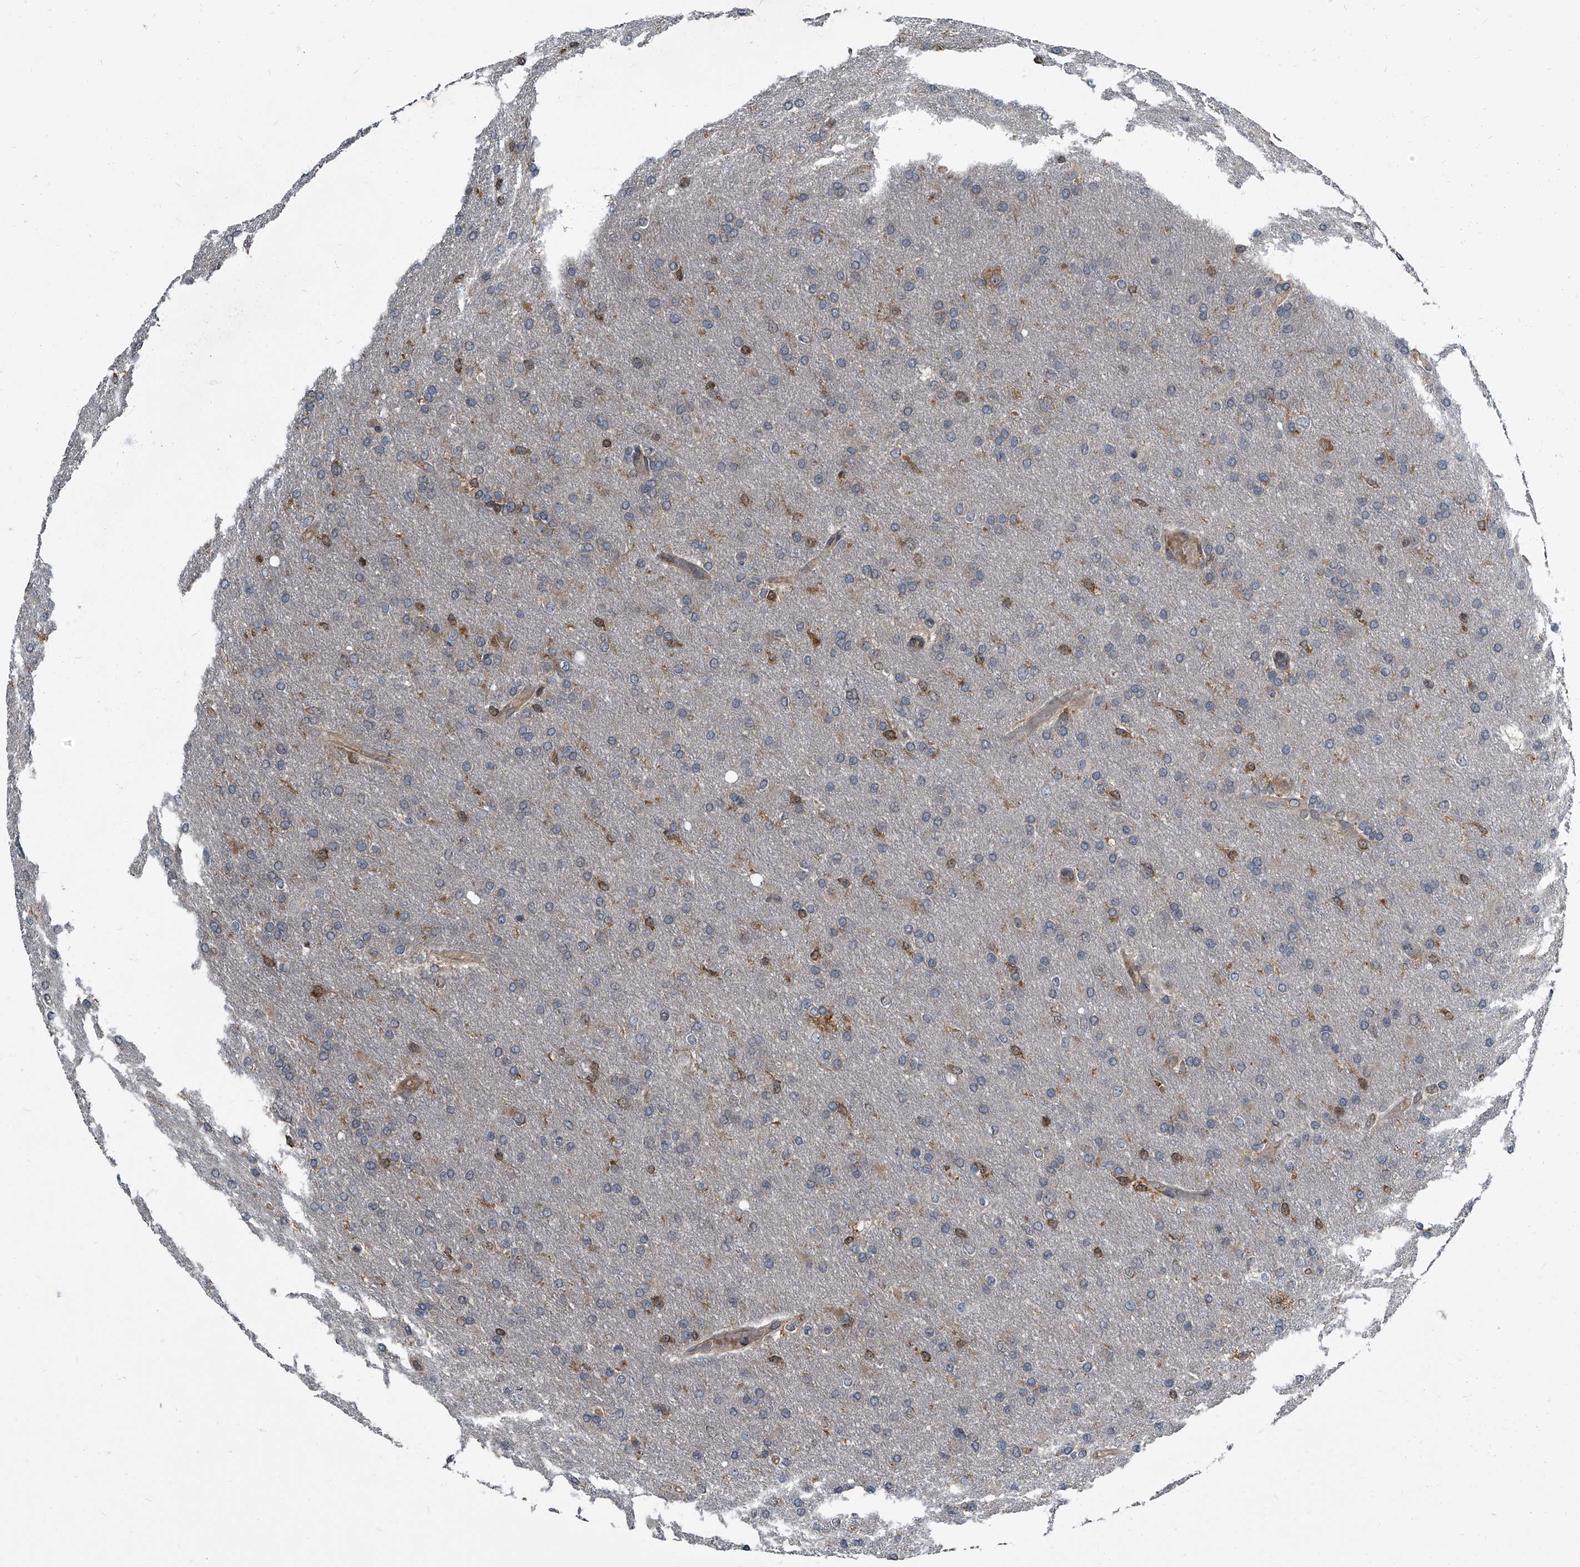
{"staining": {"intensity": "negative", "quantity": "none", "location": "none"}, "tissue": "glioma", "cell_type": "Tumor cells", "image_type": "cancer", "snomed": [{"axis": "morphology", "description": "Glioma, malignant, High grade"}, {"axis": "topography", "description": "Cerebral cortex"}], "caption": "An image of human glioma is negative for staining in tumor cells.", "gene": "CDV3", "patient": {"sex": "female", "age": 36}}